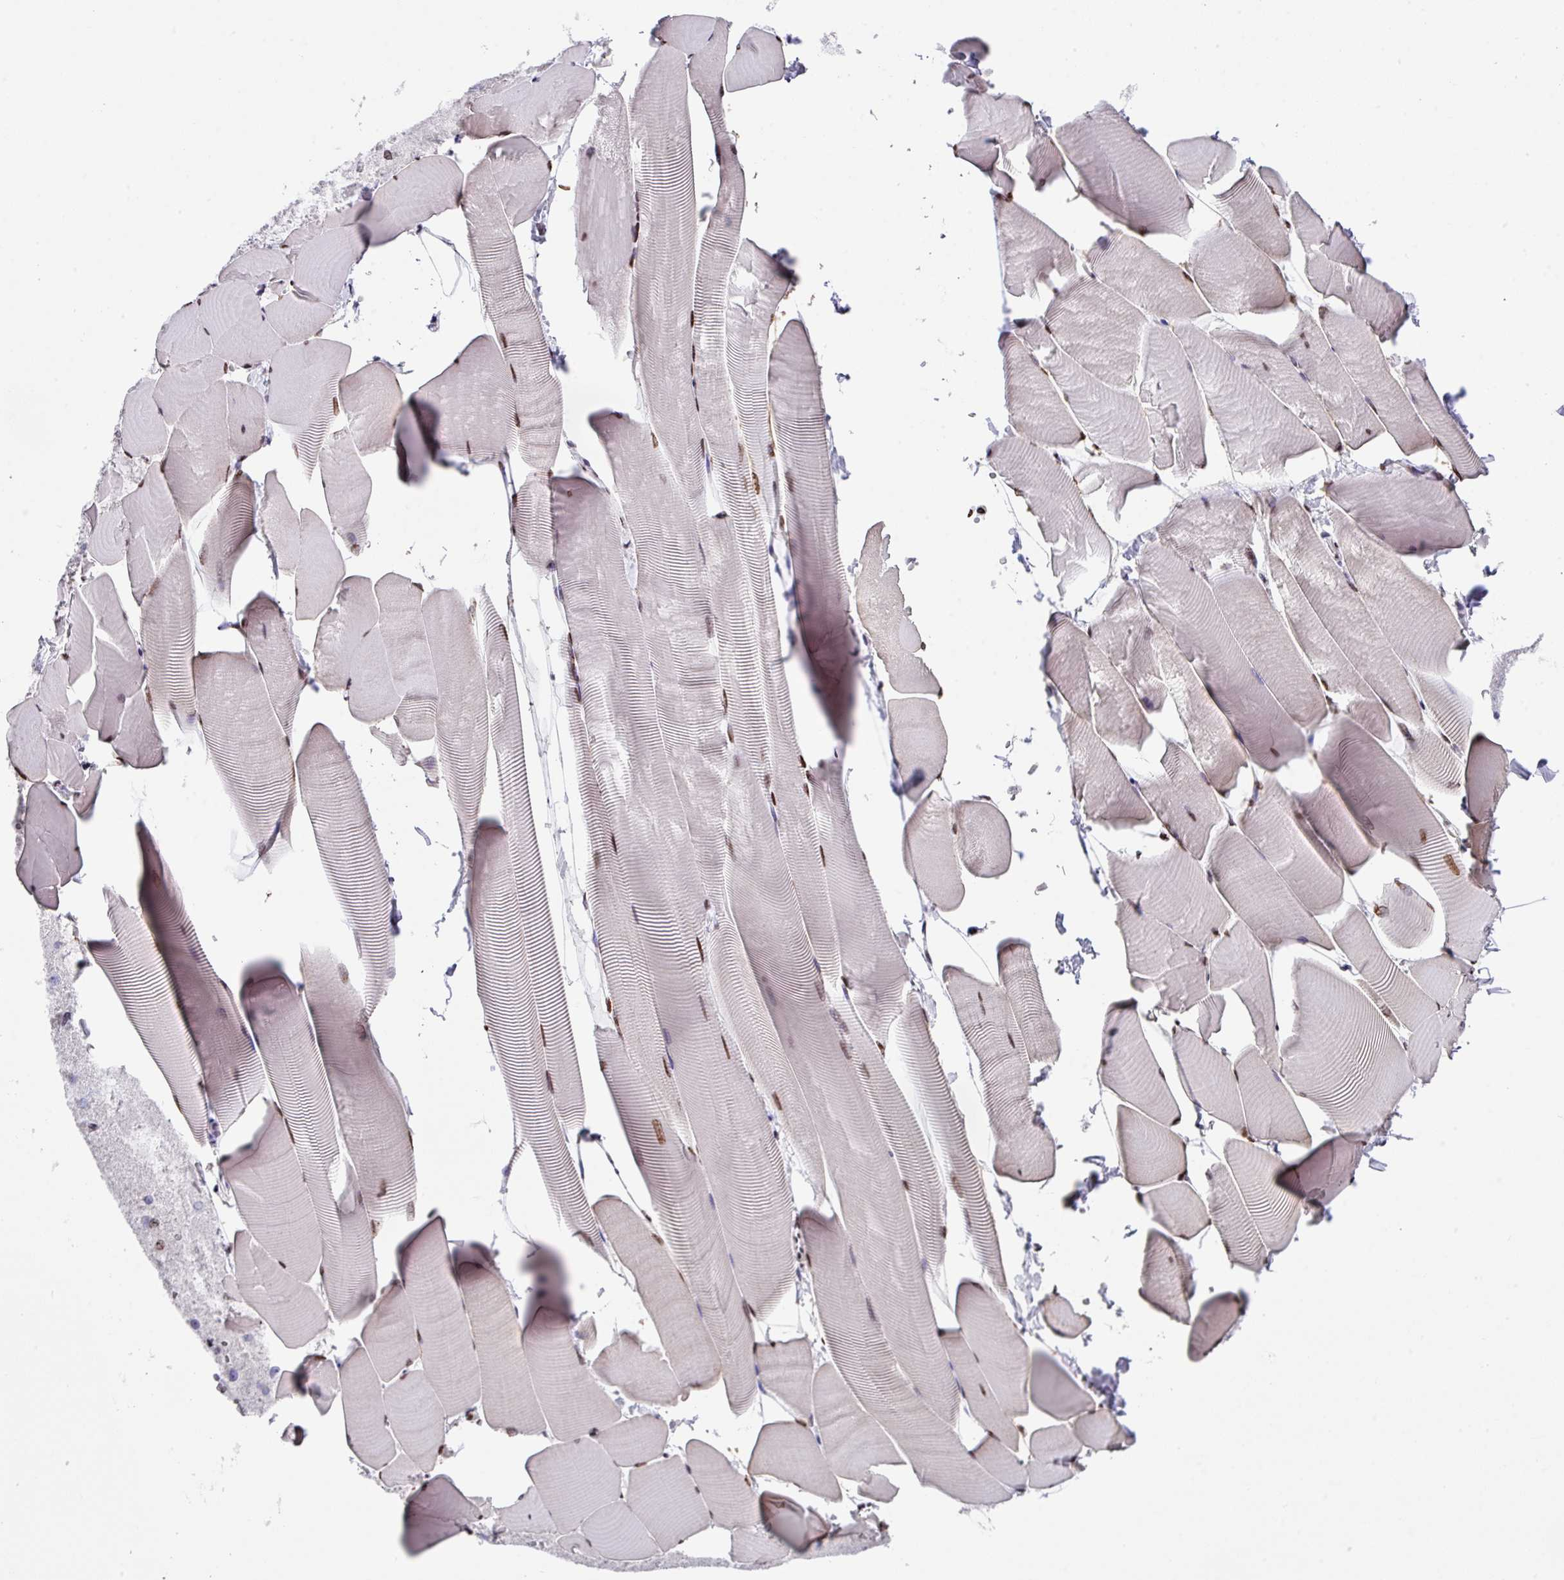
{"staining": {"intensity": "moderate", "quantity": ">75%", "location": "nuclear"}, "tissue": "skeletal muscle", "cell_type": "Myocytes", "image_type": "normal", "snomed": [{"axis": "morphology", "description": "Normal tissue, NOS"}, {"axis": "topography", "description": "Skeletal muscle"}], "caption": "Immunohistochemistry photomicrograph of unremarkable human skeletal muscle stained for a protein (brown), which reveals medium levels of moderate nuclear expression in about >75% of myocytes.", "gene": "TCF3", "patient": {"sex": "male", "age": 25}}